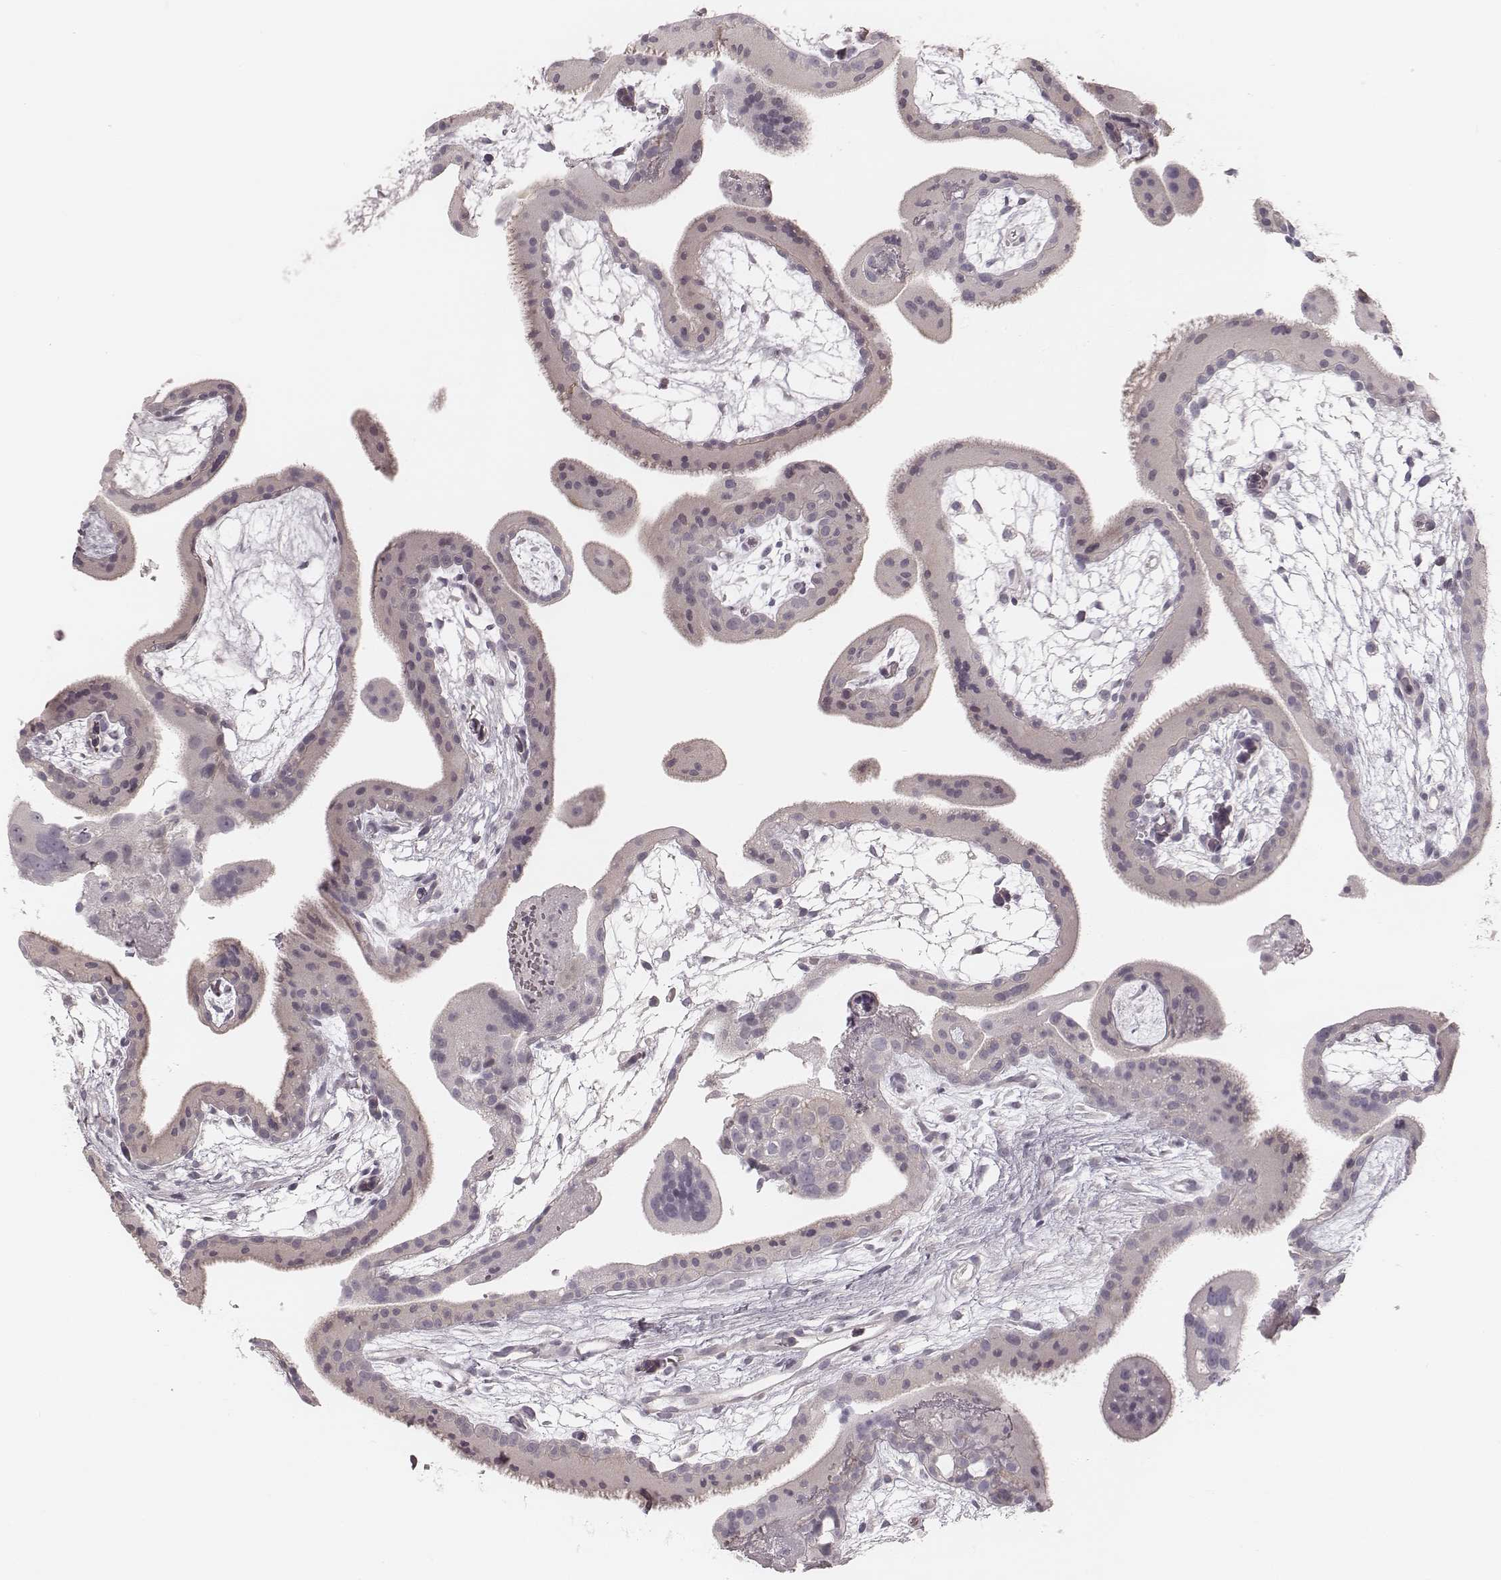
{"staining": {"intensity": "negative", "quantity": "none", "location": "none"}, "tissue": "placenta", "cell_type": "Decidual cells", "image_type": "normal", "snomed": [{"axis": "morphology", "description": "Normal tissue, NOS"}, {"axis": "topography", "description": "Placenta"}], "caption": "This histopathology image is of benign placenta stained with IHC to label a protein in brown with the nuclei are counter-stained blue. There is no positivity in decidual cells. The staining was performed using DAB to visualize the protein expression in brown, while the nuclei were stained in blue with hematoxylin (Magnification: 20x).", "gene": "SPATA24", "patient": {"sex": "female", "age": 19}}